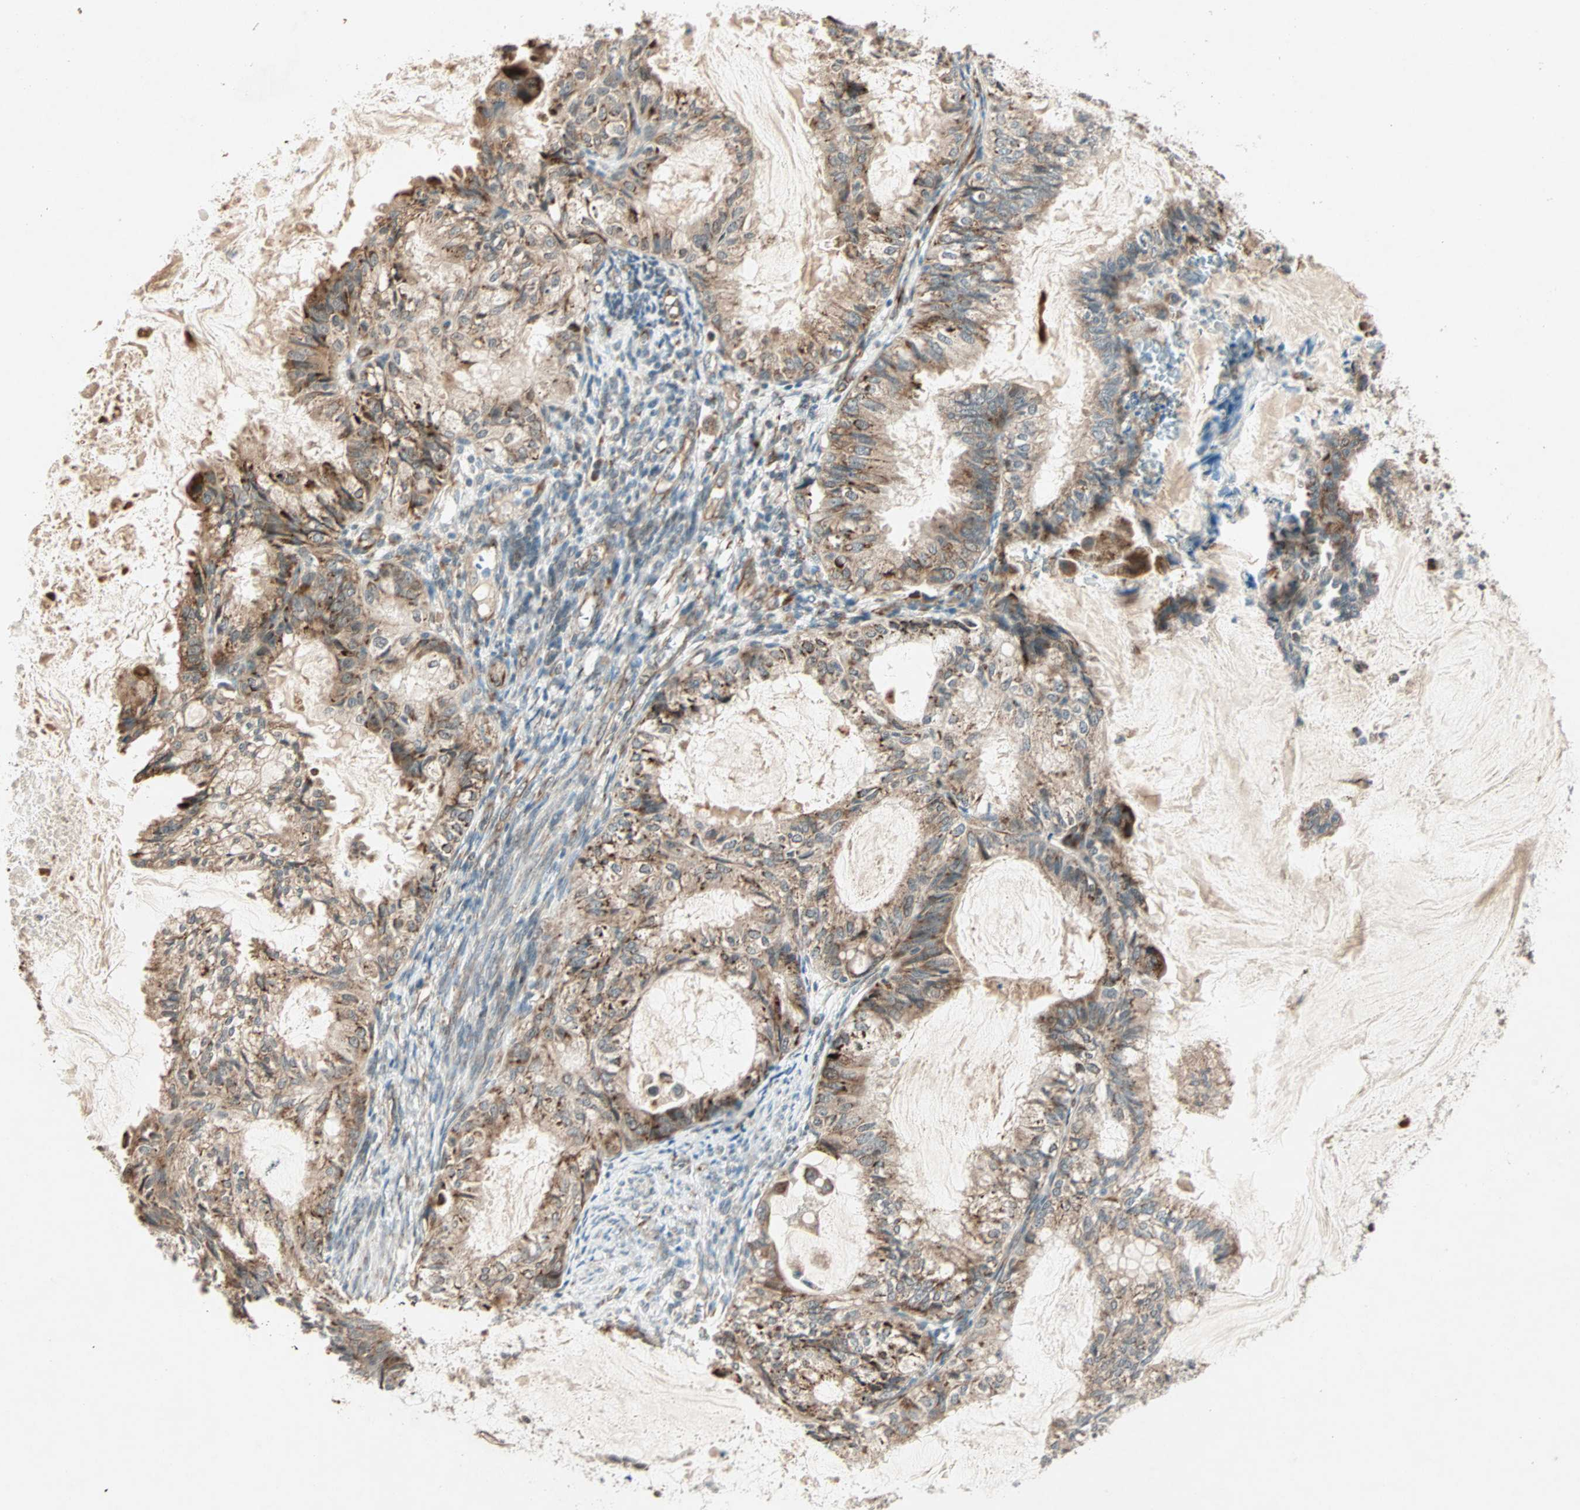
{"staining": {"intensity": "moderate", "quantity": ">75%", "location": "cytoplasmic/membranous"}, "tissue": "cervical cancer", "cell_type": "Tumor cells", "image_type": "cancer", "snomed": [{"axis": "morphology", "description": "Normal tissue, NOS"}, {"axis": "morphology", "description": "Adenocarcinoma, NOS"}, {"axis": "topography", "description": "Cervix"}, {"axis": "topography", "description": "Endometrium"}], "caption": "Cervical adenocarcinoma stained for a protein exhibits moderate cytoplasmic/membranous positivity in tumor cells. The staining was performed using DAB to visualize the protein expression in brown, while the nuclei were stained in blue with hematoxylin (Magnification: 20x).", "gene": "ZNF37A", "patient": {"sex": "female", "age": 86}}